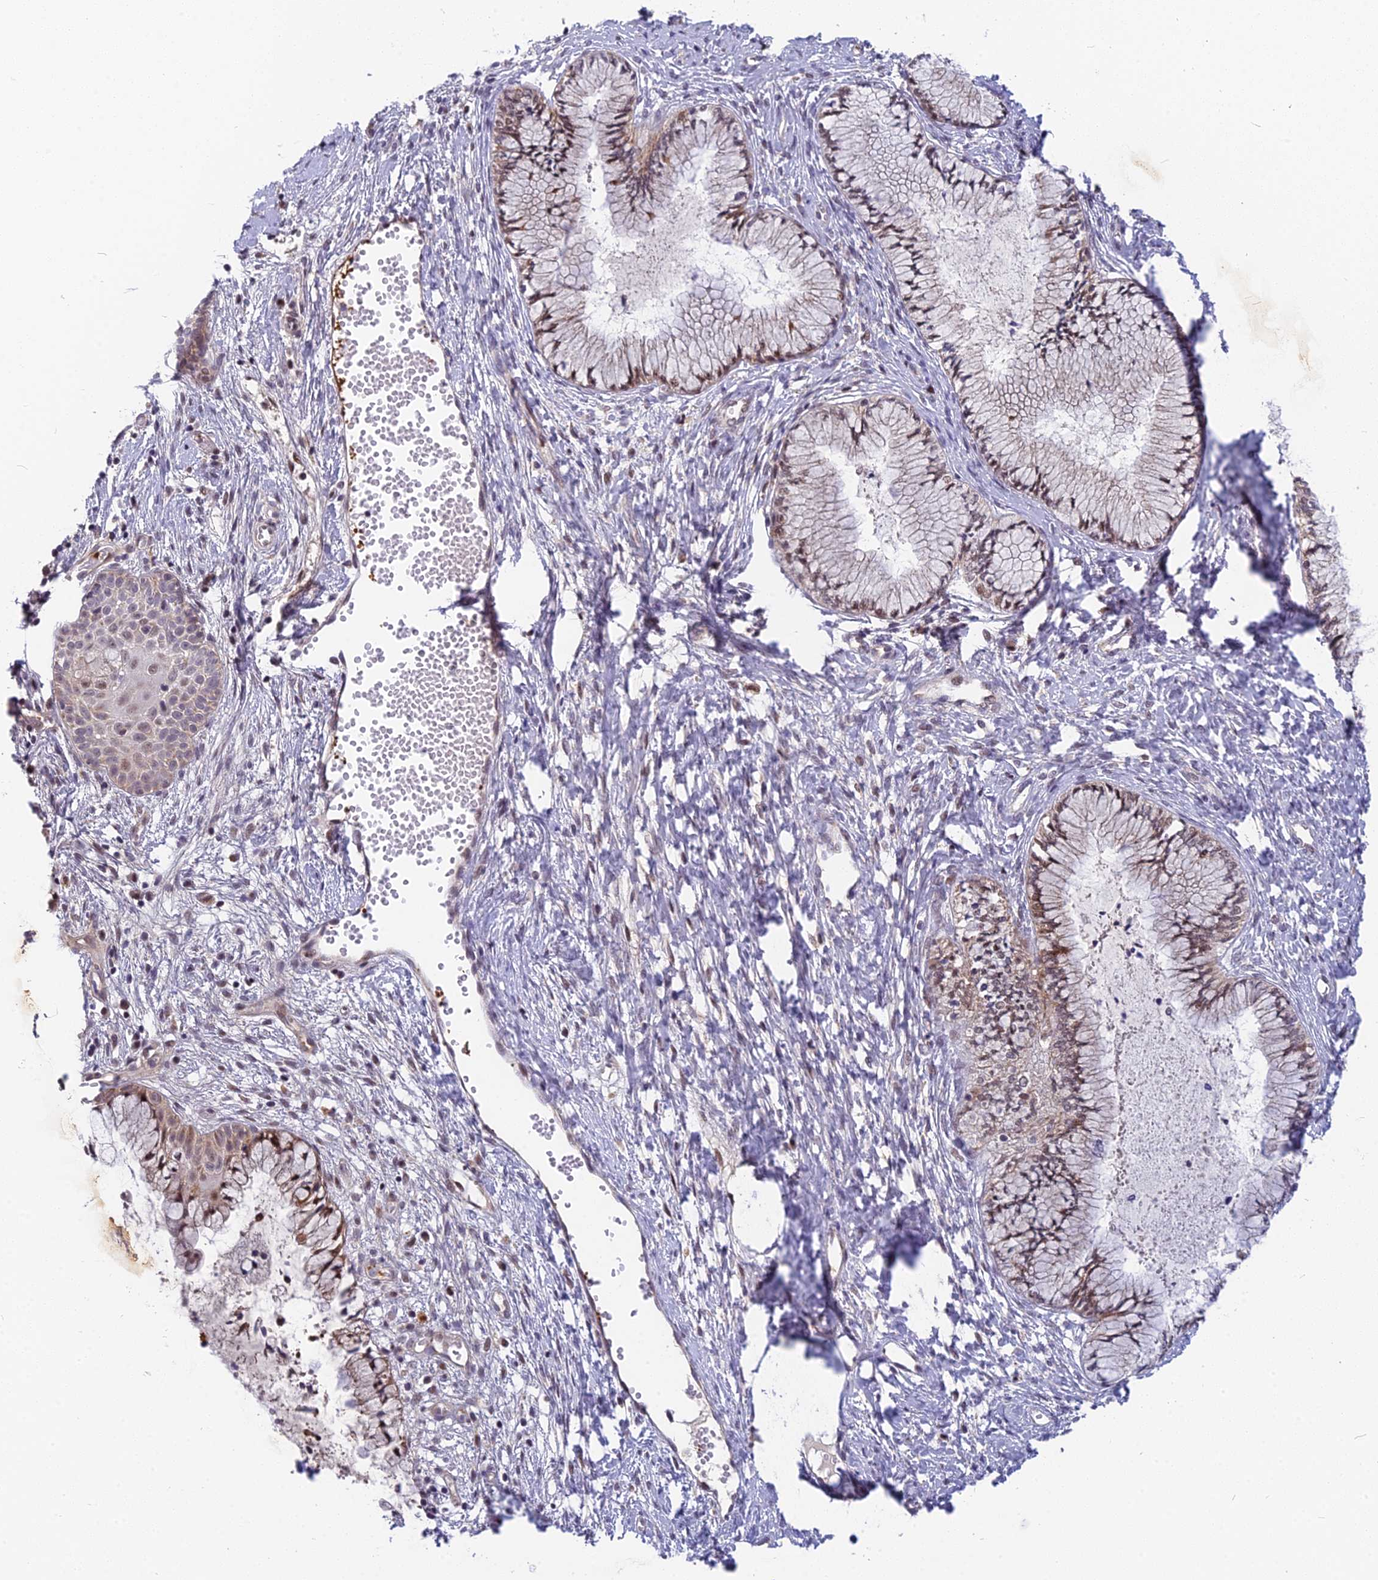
{"staining": {"intensity": "moderate", "quantity": "<25%", "location": "nuclear"}, "tissue": "cervix", "cell_type": "Glandular cells", "image_type": "normal", "snomed": [{"axis": "morphology", "description": "Normal tissue, NOS"}, {"axis": "topography", "description": "Cervix"}], "caption": "An image showing moderate nuclear staining in about <25% of glandular cells in normal cervix, as visualized by brown immunohistochemical staining.", "gene": "CMC1", "patient": {"sex": "female", "age": 42}}